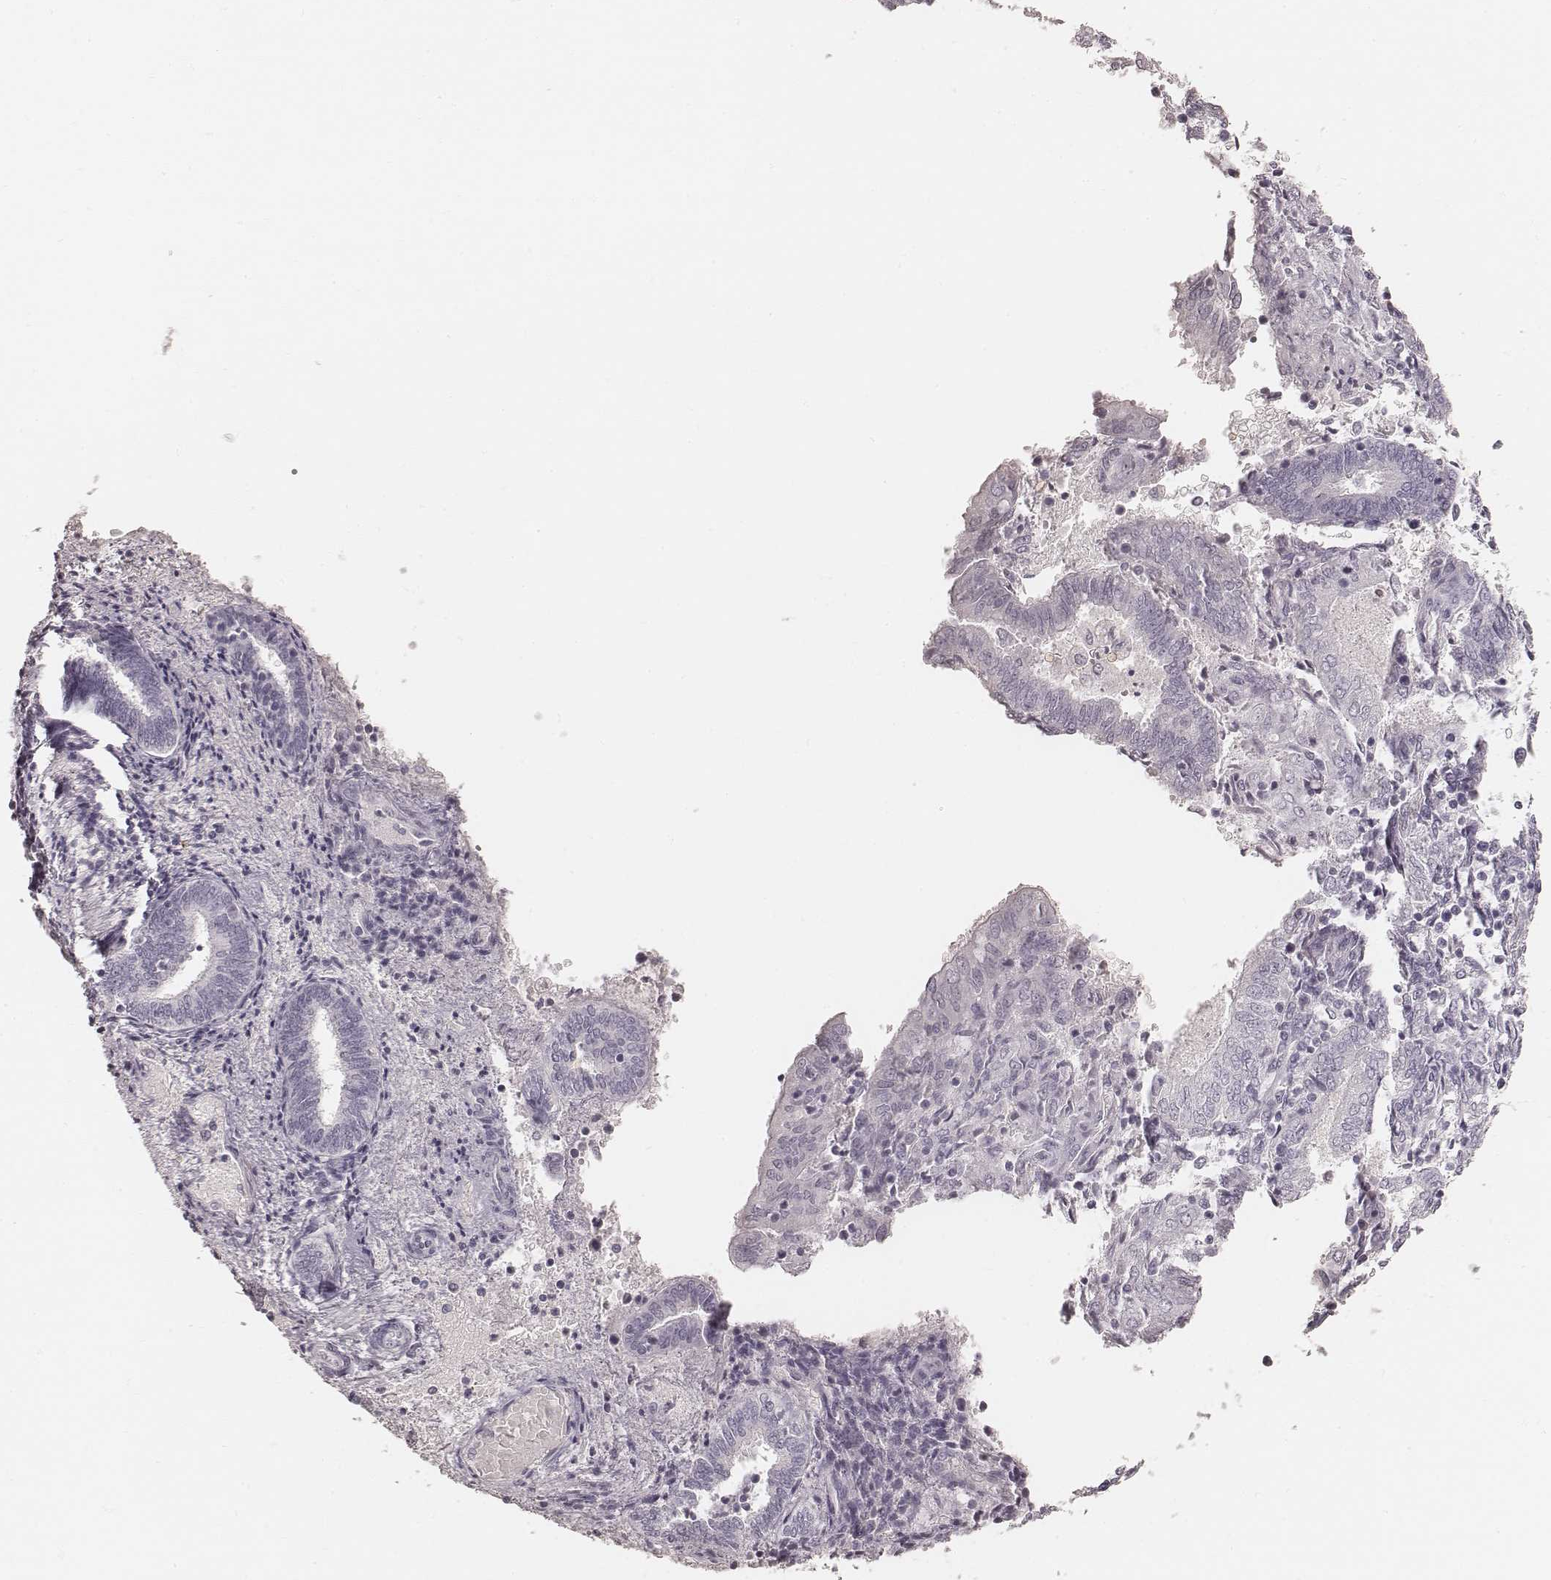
{"staining": {"intensity": "negative", "quantity": "none", "location": "none"}, "tissue": "endometrium", "cell_type": "Cells in endometrial stroma", "image_type": "normal", "snomed": [{"axis": "morphology", "description": "Normal tissue, NOS"}, {"axis": "topography", "description": "Endometrium"}], "caption": "DAB immunohistochemical staining of benign human endometrium displays no significant staining in cells in endometrial stroma. (Brightfield microscopy of DAB immunohistochemistry (IHC) at high magnification).", "gene": "KRT26", "patient": {"sex": "female", "age": 42}}